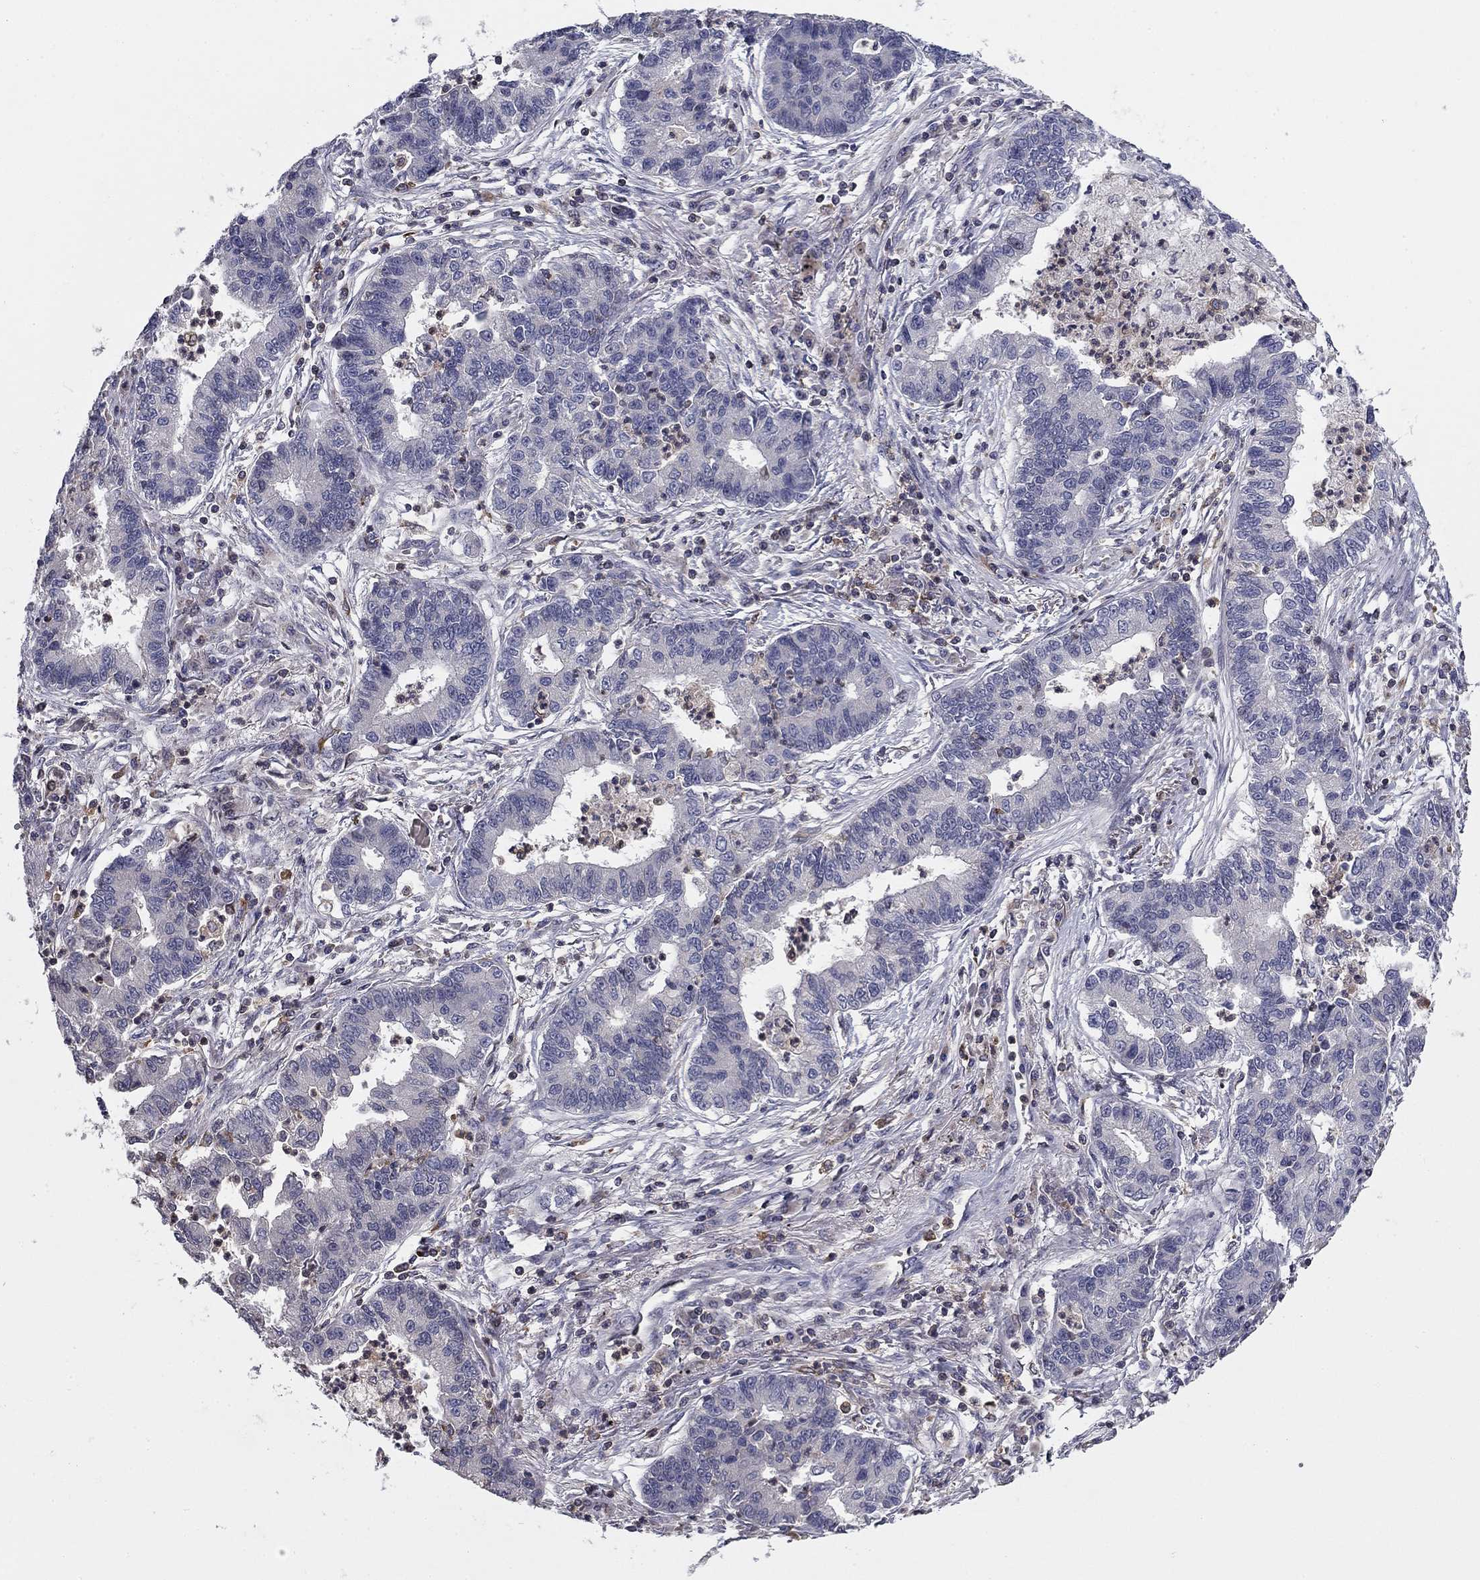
{"staining": {"intensity": "negative", "quantity": "none", "location": "none"}, "tissue": "lung cancer", "cell_type": "Tumor cells", "image_type": "cancer", "snomed": [{"axis": "morphology", "description": "Adenocarcinoma, NOS"}, {"axis": "topography", "description": "Lung"}], "caption": "The image demonstrates no staining of tumor cells in lung adenocarcinoma.", "gene": "PLCB2", "patient": {"sex": "female", "age": 57}}